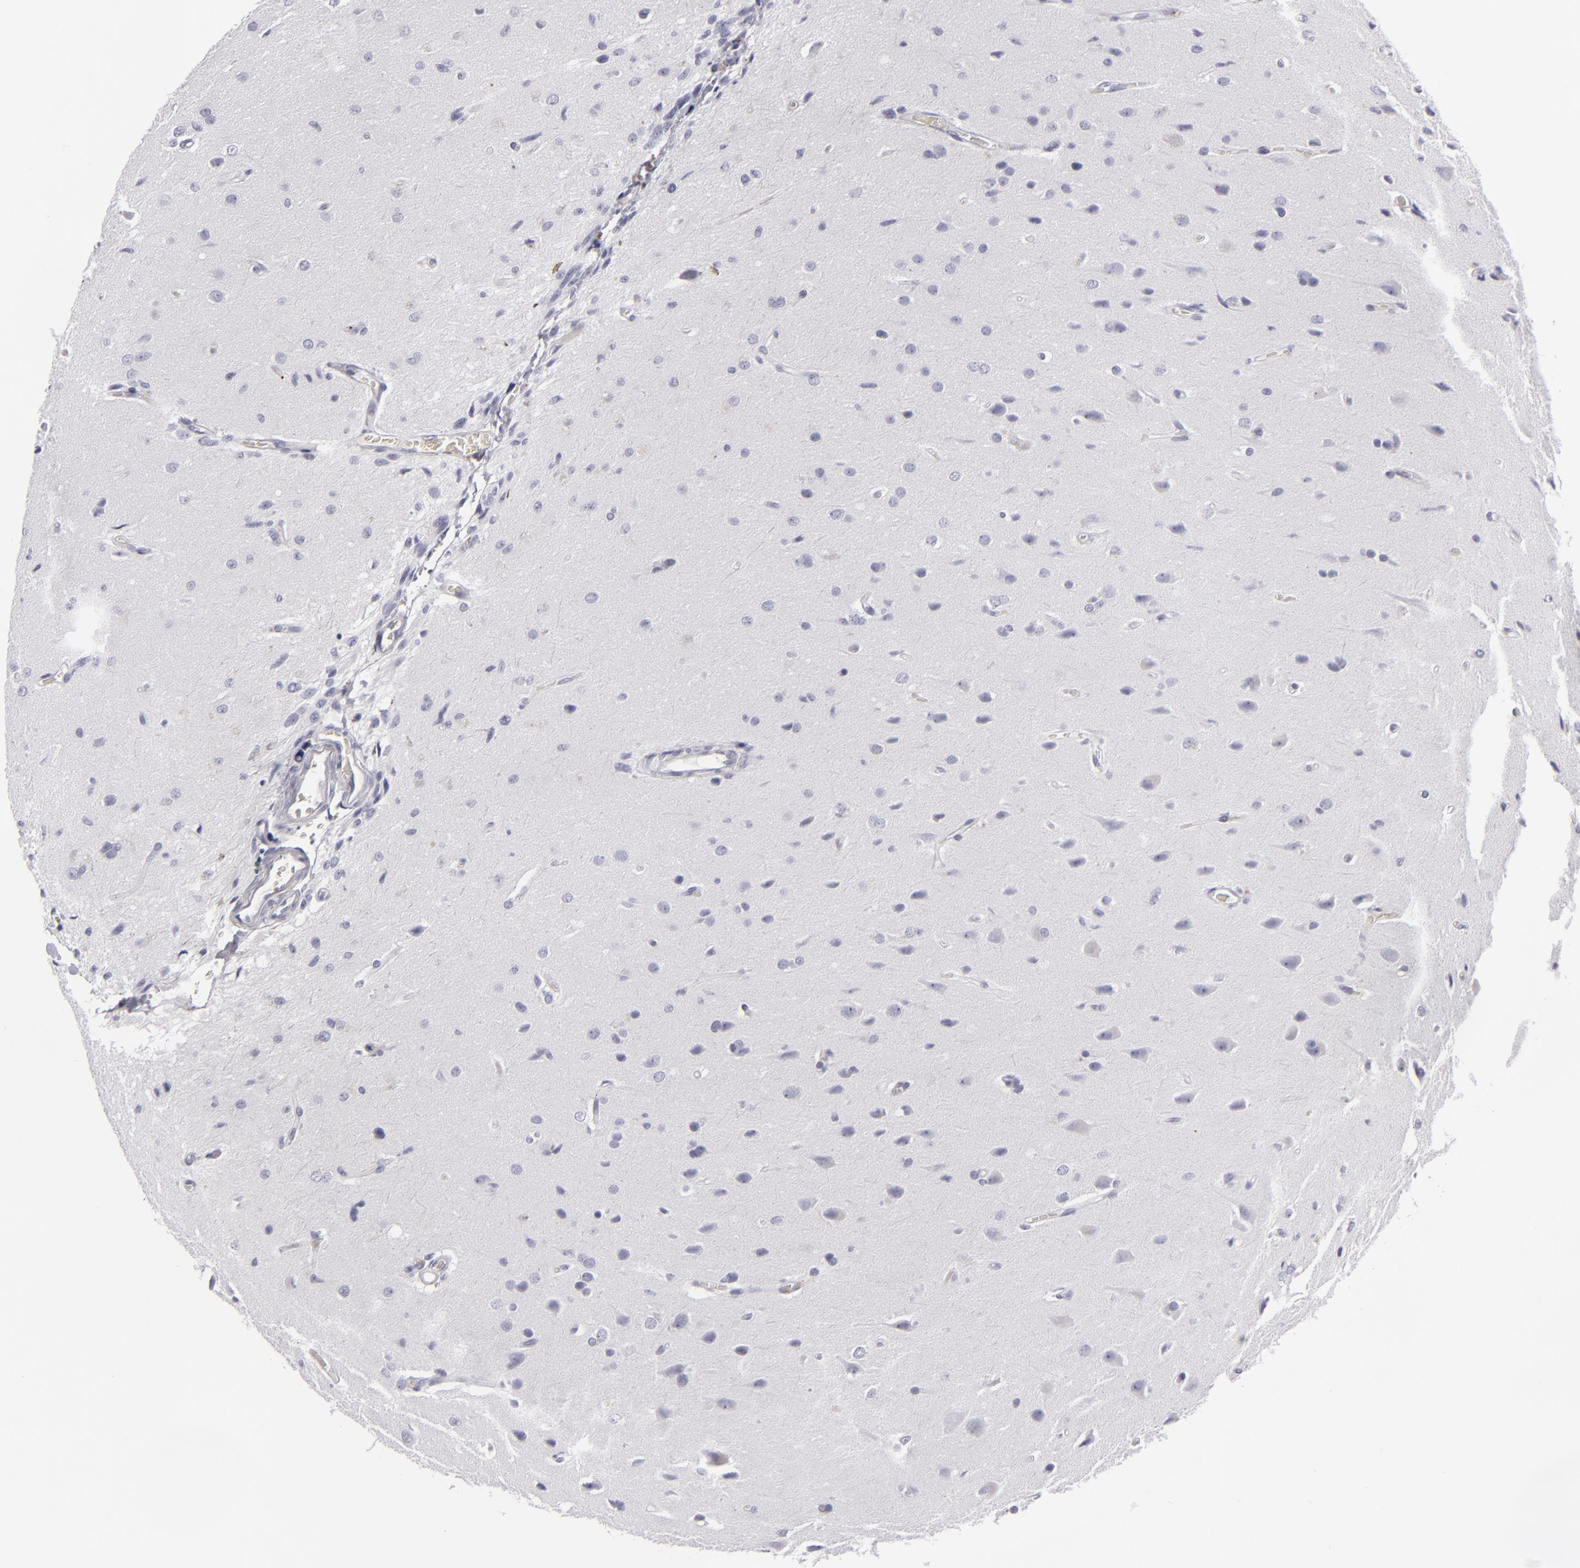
{"staining": {"intensity": "negative", "quantity": "none", "location": "none"}, "tissue": "glioma", "cell_type": "Tumor cells", "image_type": "cancer", "snomed": [{"axis": "morphology", "description": "Glioma, malignant, High grade"}, {"axis": "topography", "description": "Brain"}], "caption": "An image of human malignant glioma (high-grade) is negative for staining in tumor cells. Nuclei are stained in blue.", "gene": "C9", "patient": {"sex": "male", "age": 68}}